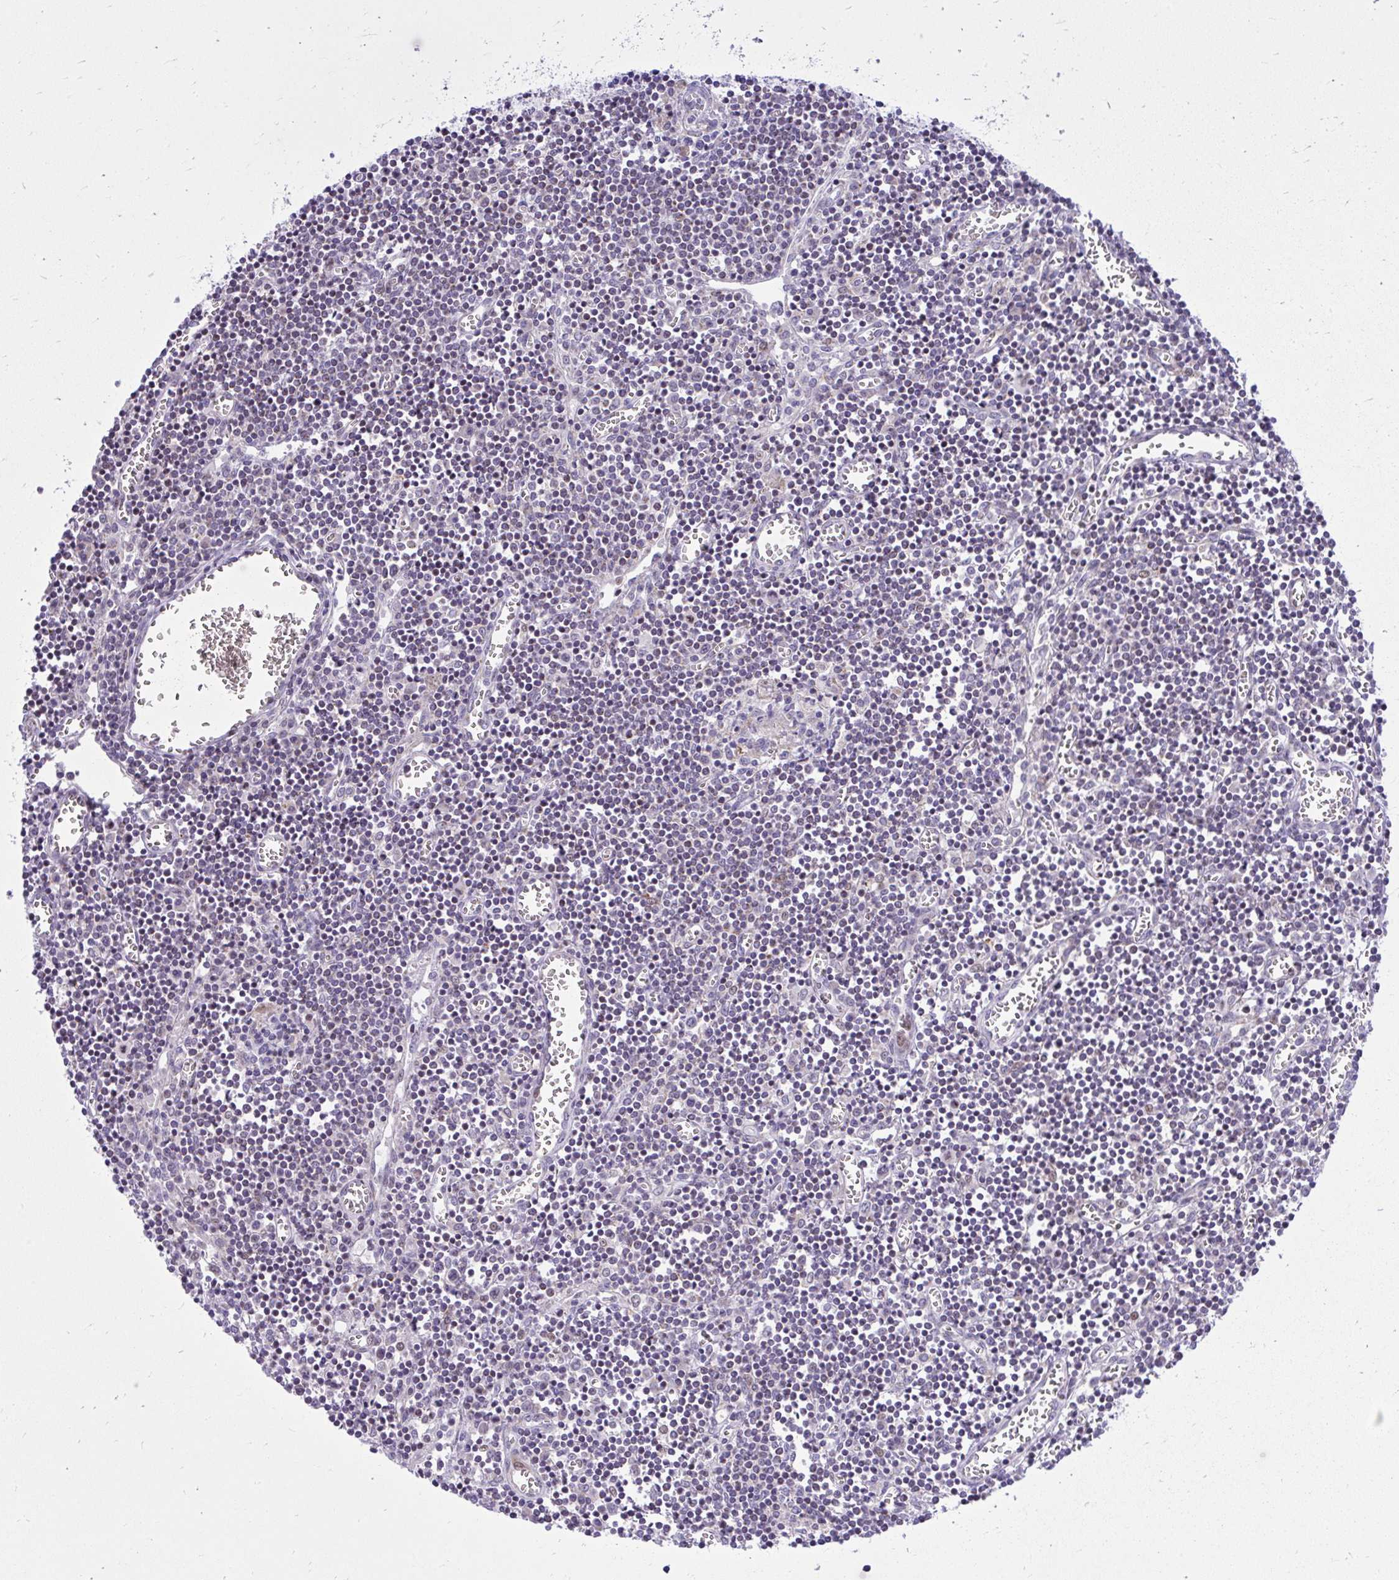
{"staining": {"intensity": "negative", "quantity": "none", "location": "none"}, "tissue": "lymph node", "cell_type": "Germinal center cells", "image_type": "normal", "snomed": [{"axis": "morphology", "description": "Normal tissue, NOS"}, {"axis": "topography", "description": "Lymph node"}], "caption": "The immunohistochemistry (IHC) photomicrograph has no significant positivity in germinal center cells of lymph node.", "gene": "GPRIN3", "patient": {"sex": "male", "age": 66}}